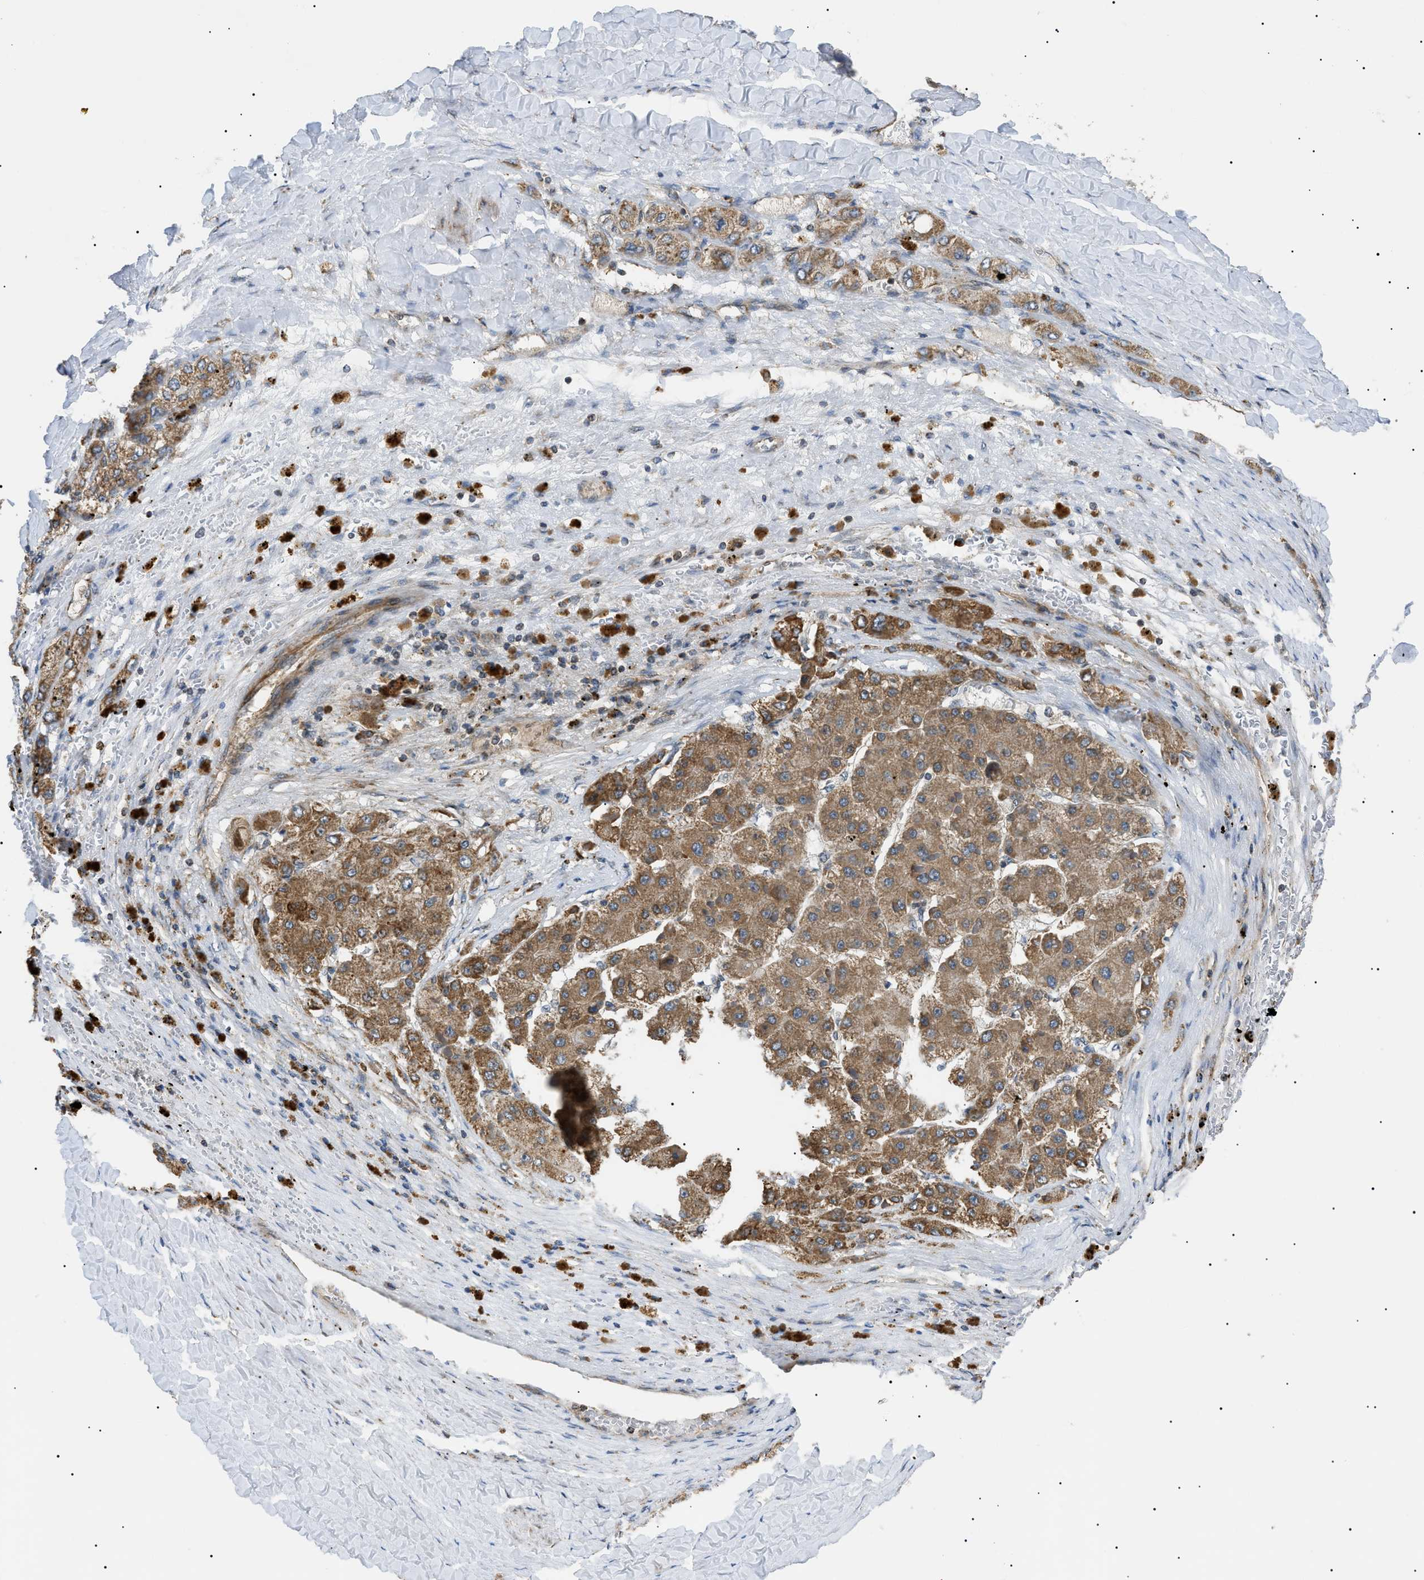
{"staining": {"intensity": "moderate", "quantity": ">75%", "location": "cytoplasmic/membranous"}, "tissue": "liver cancer", "cell_type": "Tumor cells", "image_type": "cancer", "snomed": [{"axis": "morphology", "description": "Carcinoma, Hepatocellular, NOS"}, {"axis": "topography", "description": "Liver"}], "caption": "Immunohistochemical staining of liver cancer exhibits medium levels of moderate cytoplasmic/membranous expression in approximately >75% of tumor cells. The staining was performed using DAB to visualize the protein expression in brown, while the nuclei were stained in blue with hematoxylin (Magnification: 20x).", "gene": "SRPK1", "patient": {"sex": "female", "age": 73}}